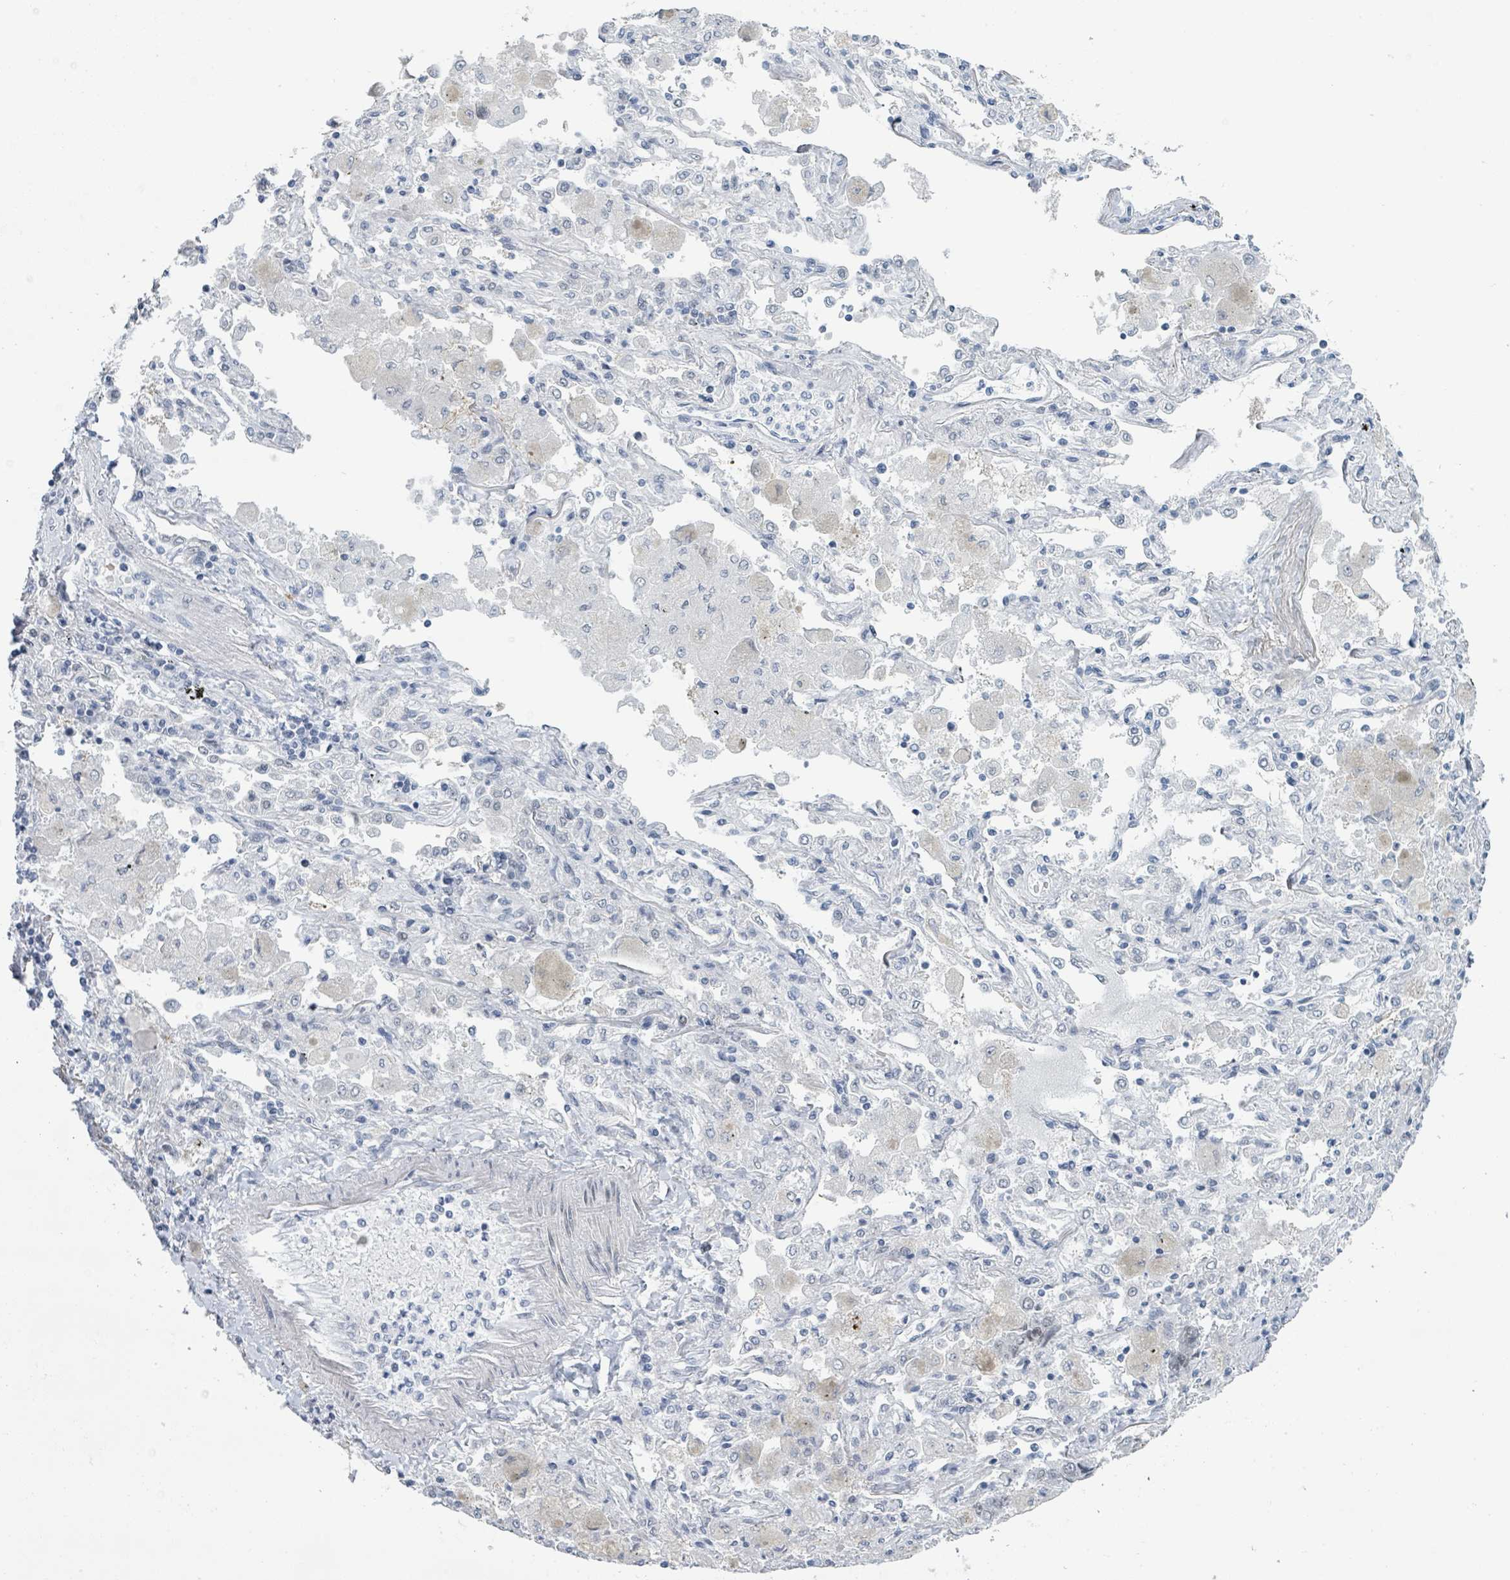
{"staining": {"intensity": "negative", "quantity": "none", "location": "none"}, "tissue": "lung cancer", "cell_type": "Tumor cells", "image_type": "cancer", "snomed": [{"axis": "morphology", "description": "Adenocarcinoma, NOS"}, {"axis": "topography", "description": "Lung"}], "caption": "There is no significant expression in tumor cells of adenocarcinoma (lung).", "gene": "EHMT2", "patient": {"sex": "male", "age": 49}}